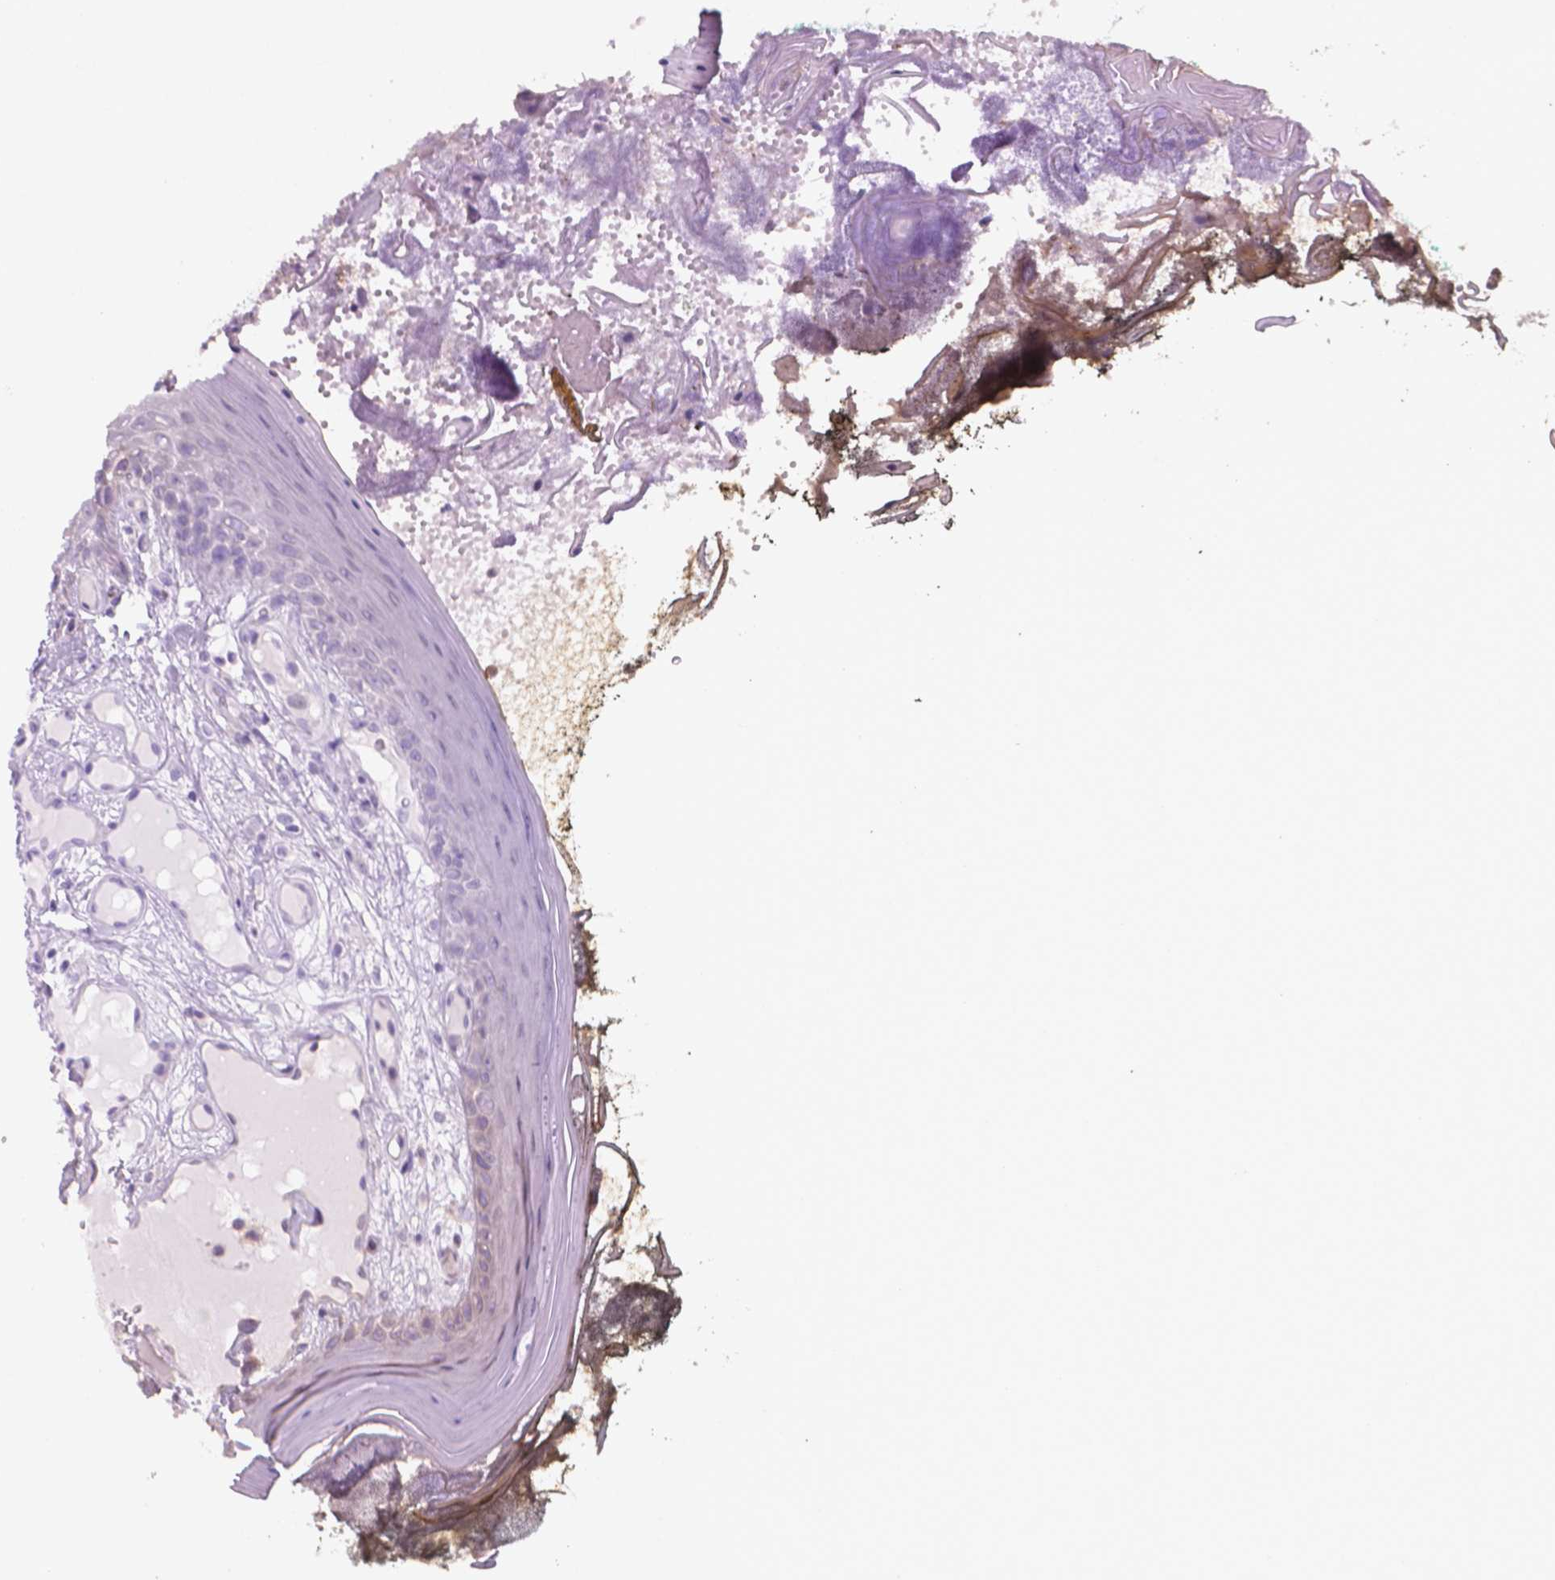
{"staining": {"intensity": "negative", "quantity": "none", "location": "none"}, "tissue": "oral mucosa", "cell_type": "Squamous epithelial cells", "image_type": "normal", "snomed": [{"axis": "morphology", "description": "Normal tissue, NOS"}, {"axis": "topography", "description": "Oral tissue"}], "caption": "There is no significant expression in squamous epithelial cells of oral mucosa. (IHC, brightfield microscopy, high magnification).", "gene": "ENSG00000187186", "patient": {"sex": "male", "age": 9}}